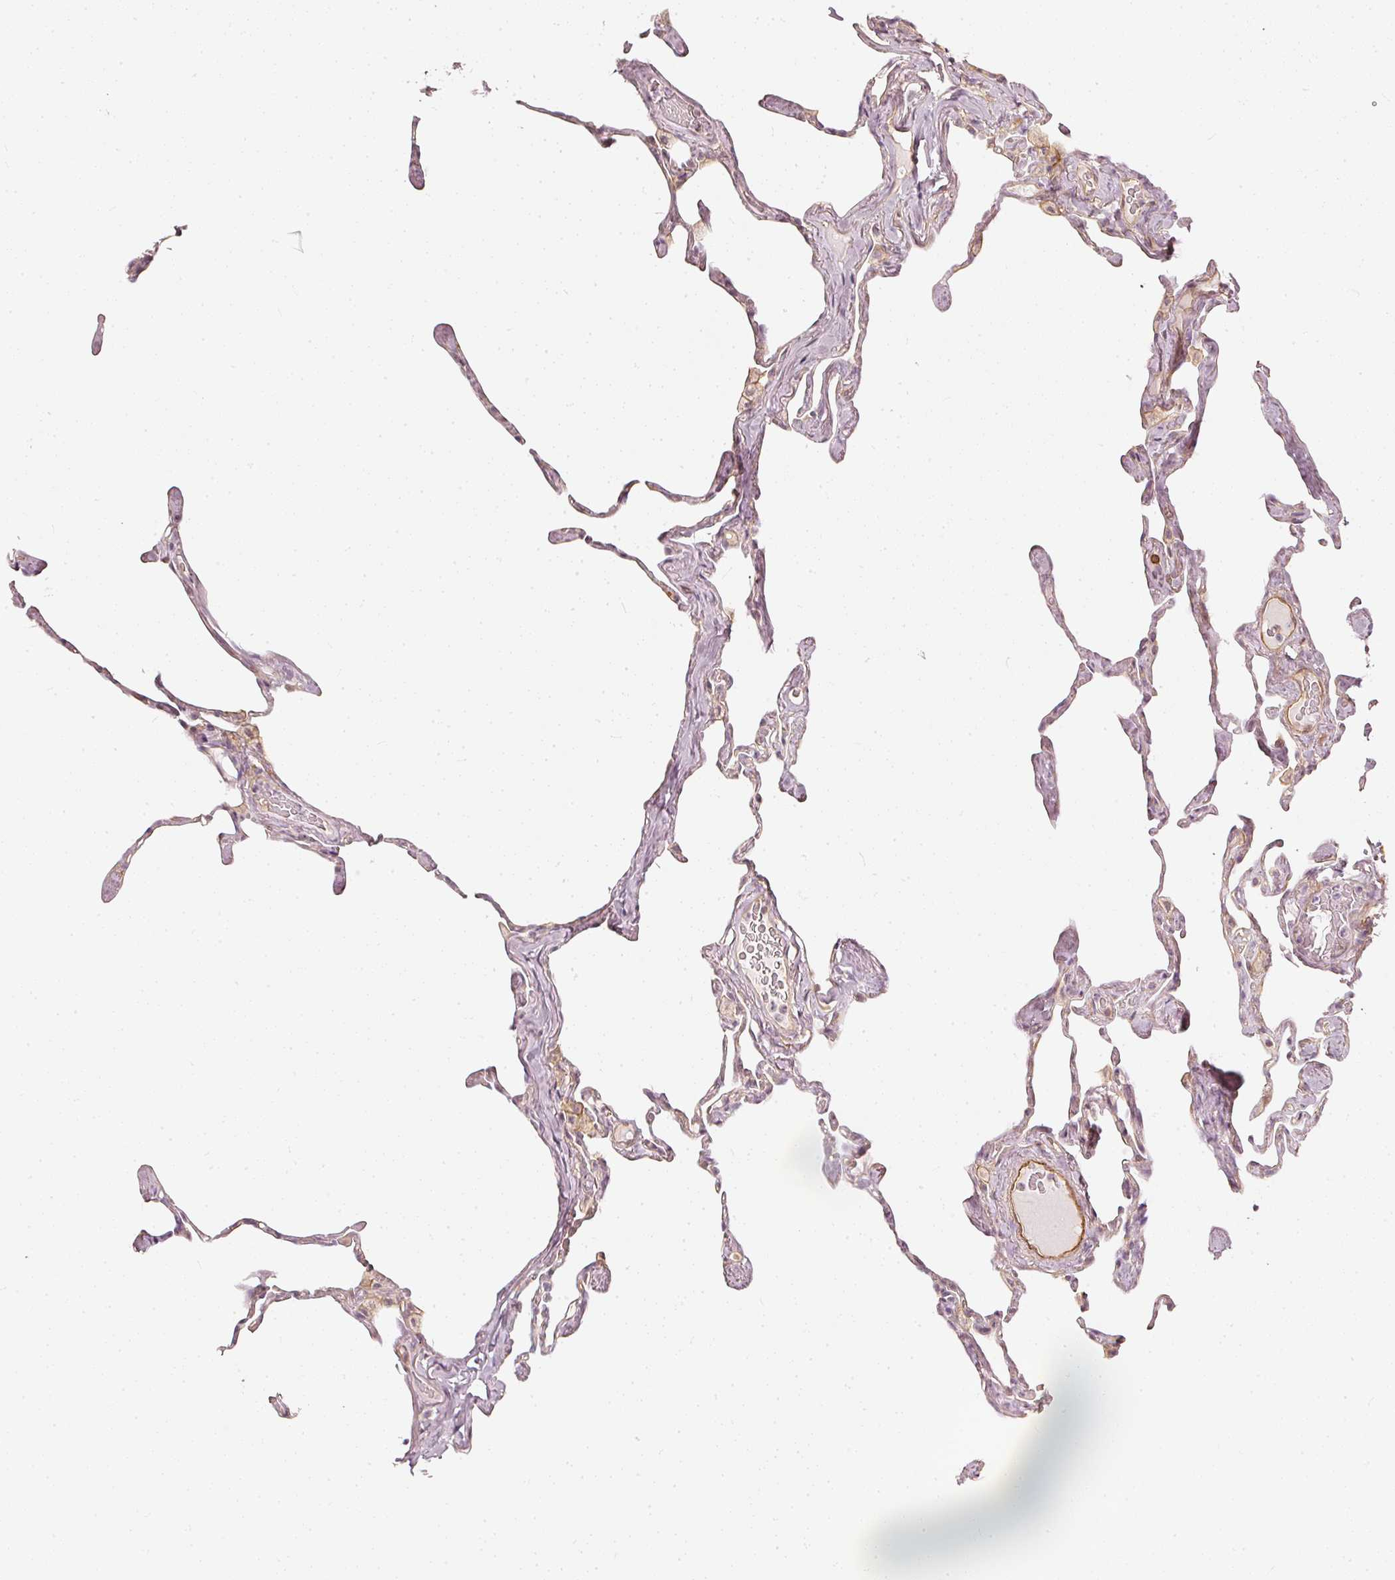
{"staining": {"intensity": "negative", "quantity": "none", "location": "none"}, "tissue": "lung", "cell_type": "Alveolar cells", "image_type": "normal", "snomed": [{"axis": "morphology", "description": "Normal tissue, NOS"}, {"axis": "topography", "description": "Lung"}], "caption": "DAB (3,3'-diaminobenzidine) immunohistochemical staining of benign human lung displays no significant staining in alveolar cells. Nuclei are stained in blue.", "gene": "DRD2", "patient": {"sex": "male", "age": 65}}